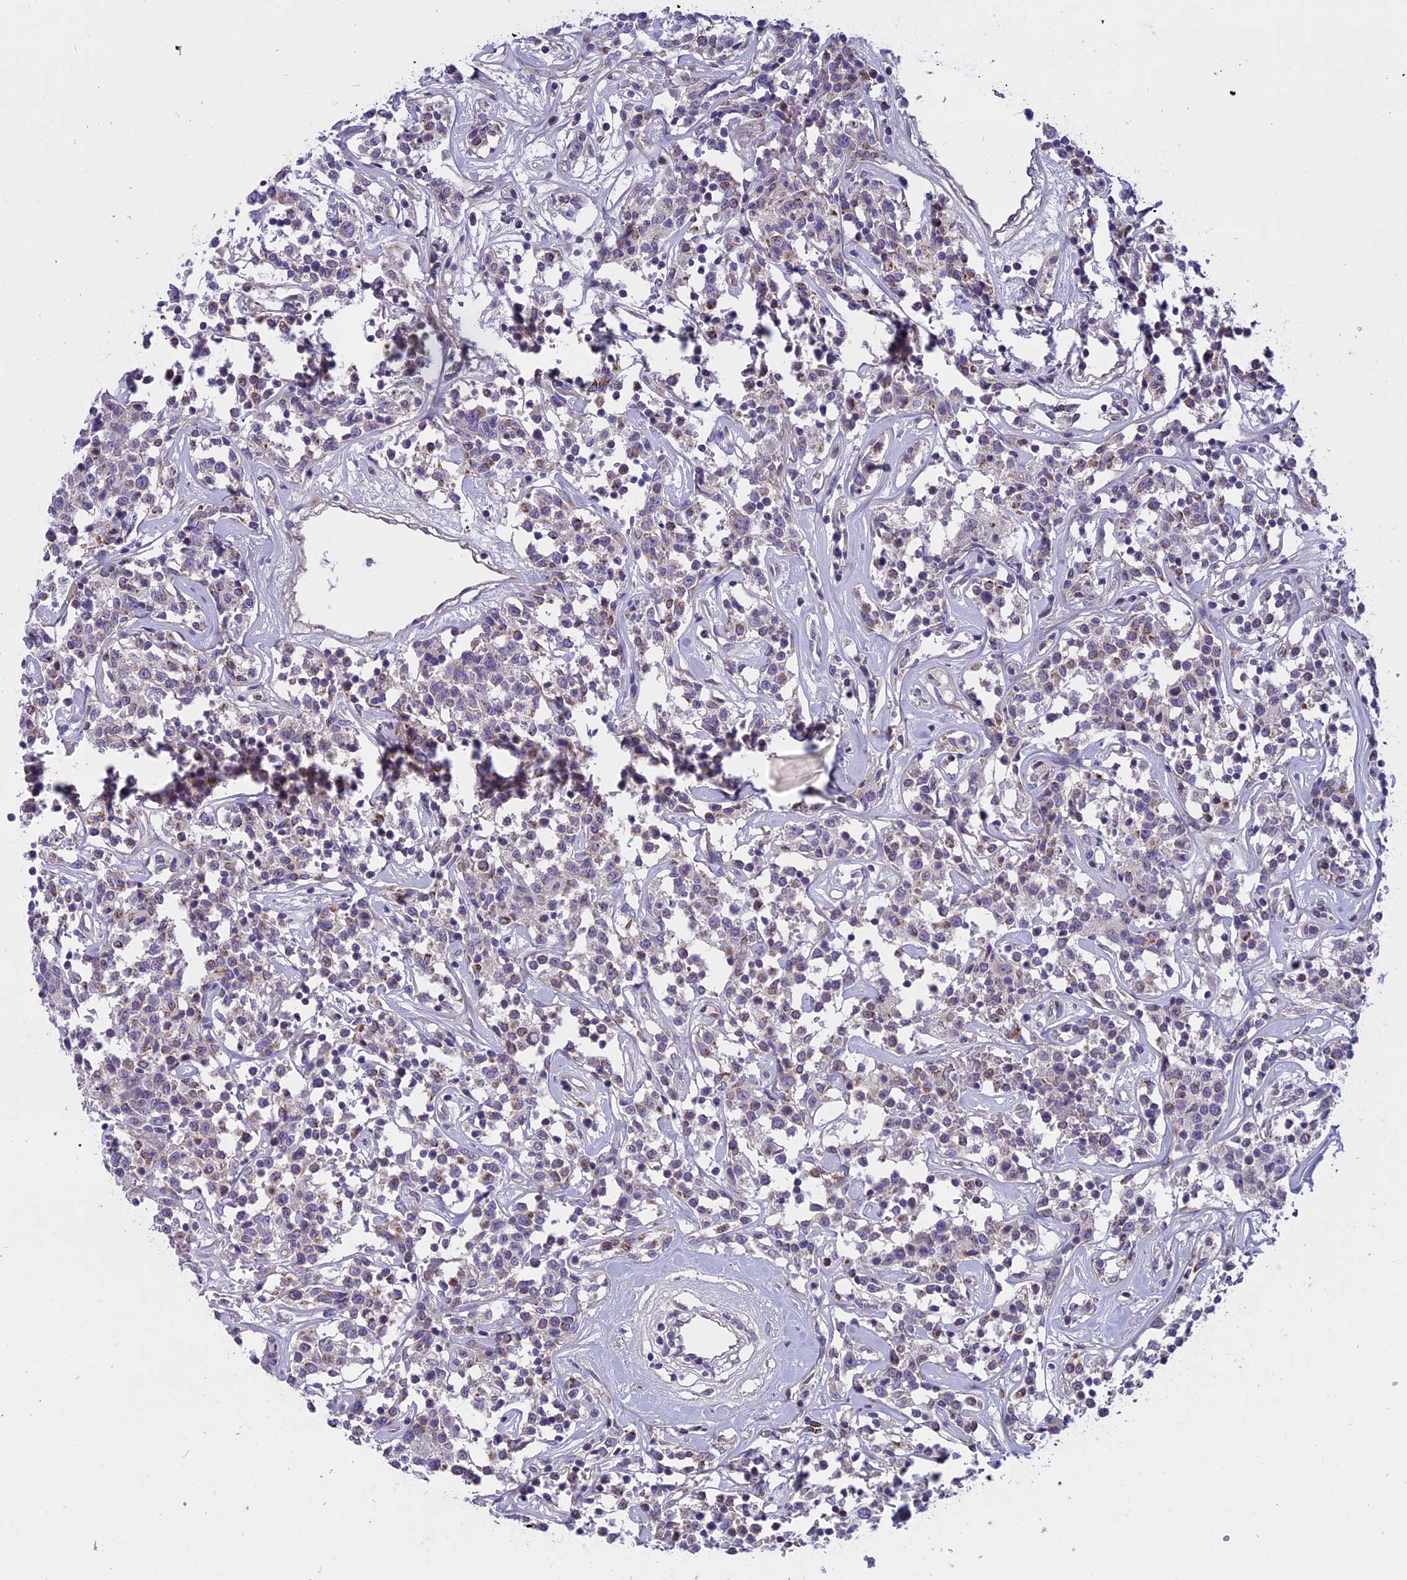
{"staining": {"intensity": "negative", "quantity": "none", "location": "none"}, "tissue": "lymphoma", "cell_type": "Tumor cells", "image_type": "cancer", "snomed": [{"axis": "morphology", "description": "Malignant lymphoma, non-Hodgkin's type, Low grade"}, {"axis": "topography", "description": "Small intestine"}], "caption": "Histopathology image shows no significant protein expression in tumor cells of lymphoma.", "gene": "DCTN5", "patient": {"sex": "female", "age": 59}}